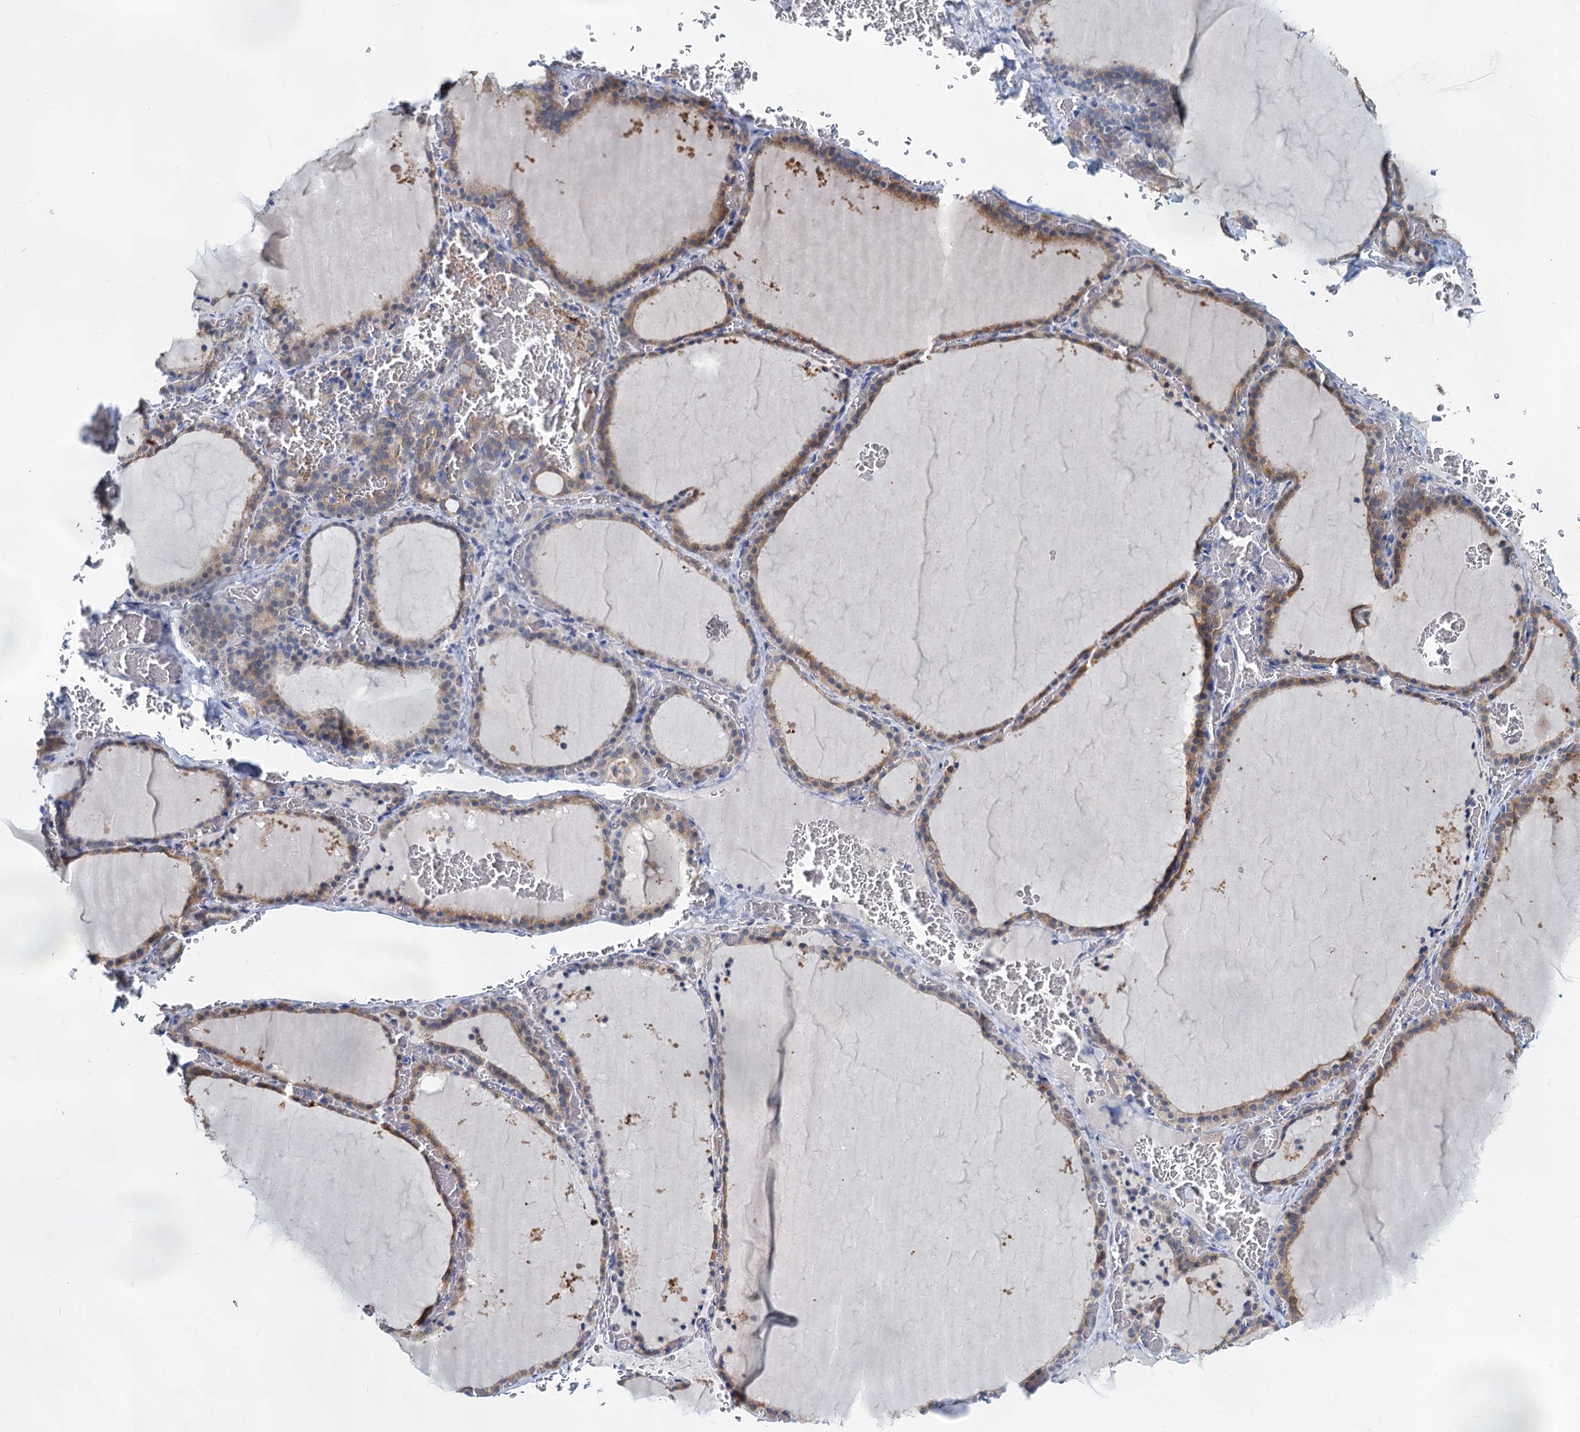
{"staining": {"intensity": "moderate", "quantity": "25%-75%", "location": "cytoplasmic/membranous"}, "tissue": "thyroid gland", "cell_type": "Glandular cells", "image_type": "normal", "snomed": [{"axis": "morphology", "description": "Normal tissue, NOS"}, {"axis": "topography", "description": "Thyroid gland"}], "caption": "Glandular cells demonstrate moderate cytoplasmic/membranous positivity in about 25%-75% of cells in benign thyroid gland.", "gene": "GSTM3", "patient": {"sex": "female", "age": 39}}